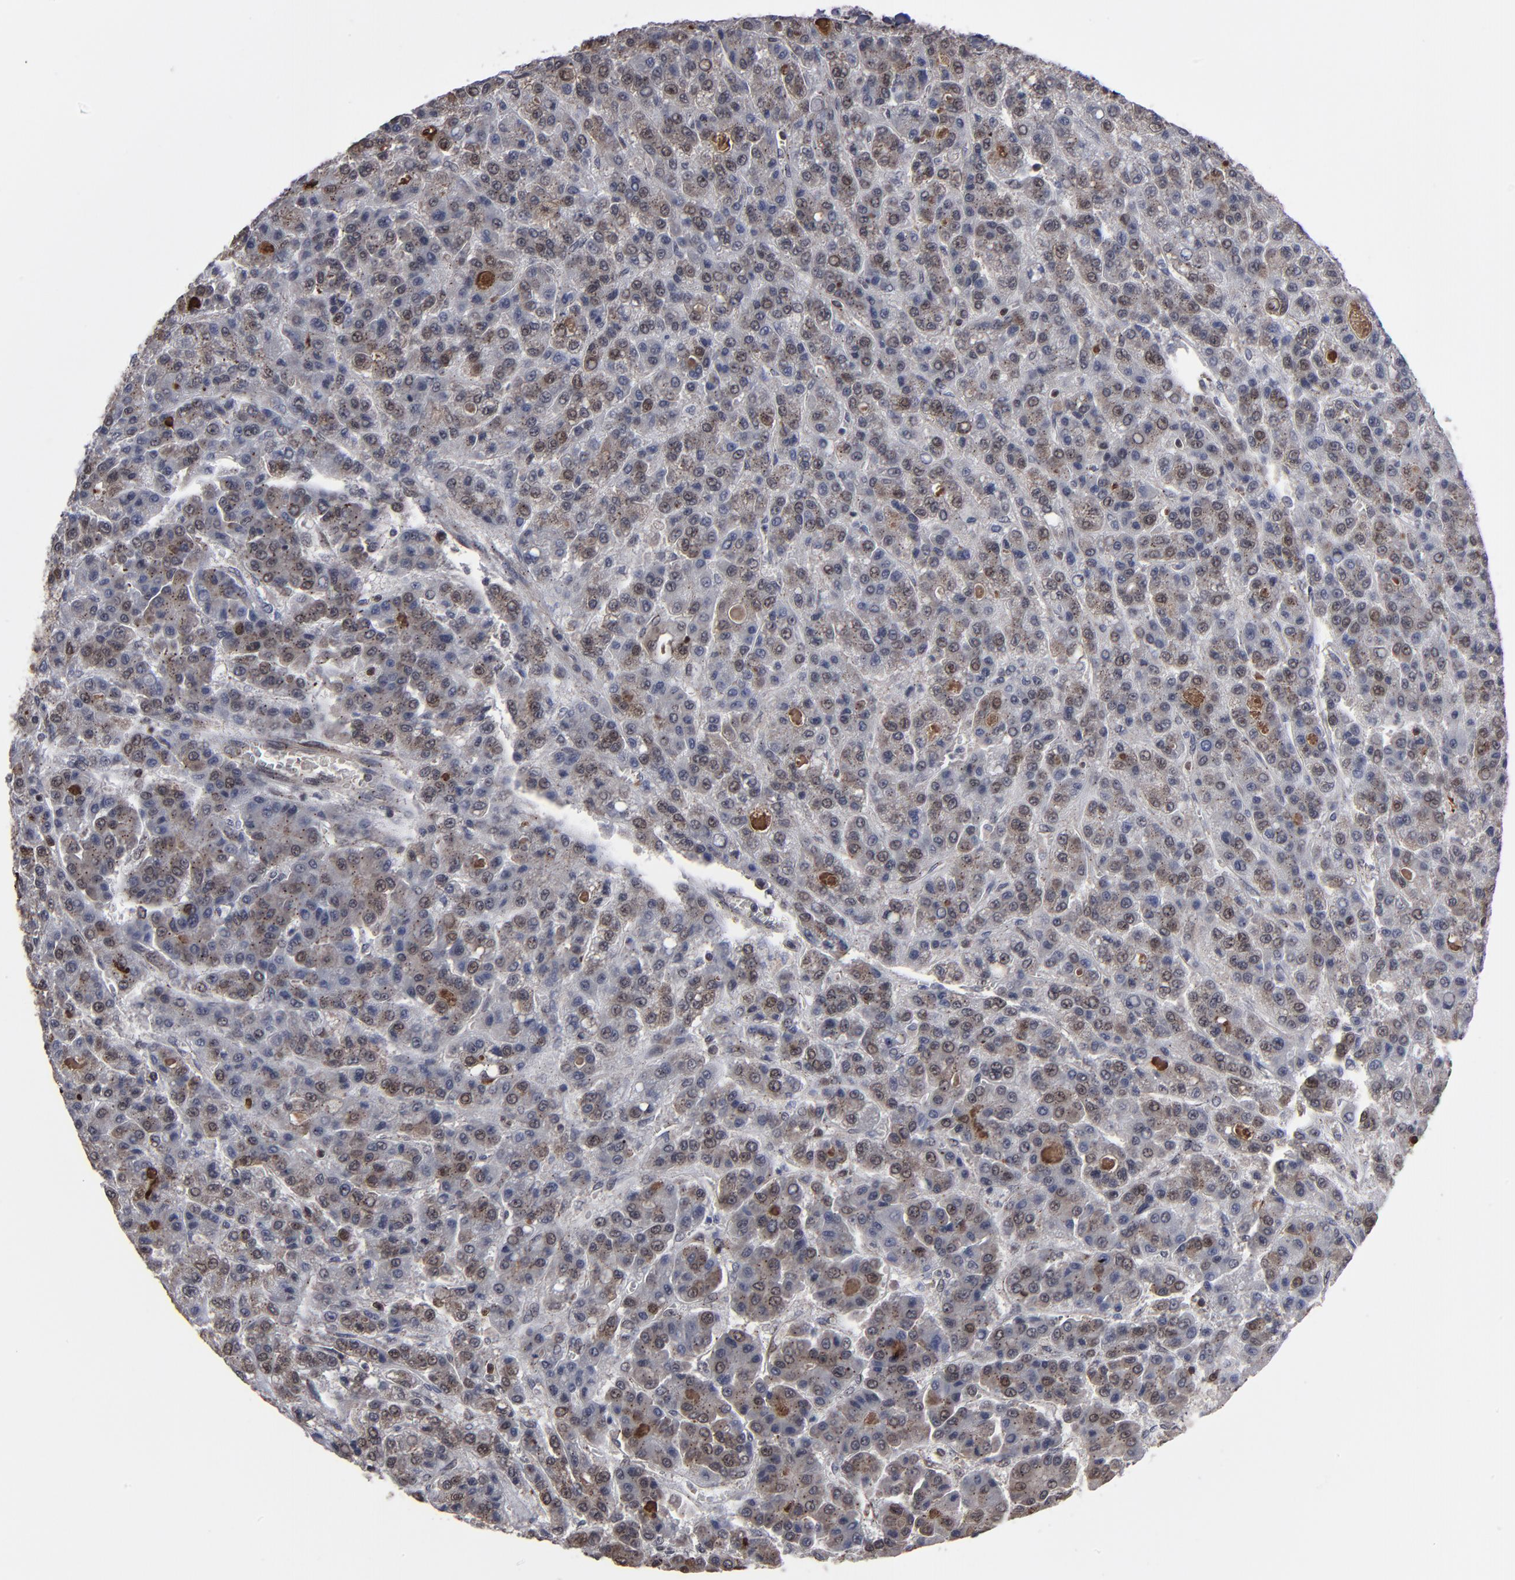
{"staining": {"intensity": "weak", "quantity": ">75%", "location": "cytoplasmic/membranous,nuclear"}, "tissue": "liver cancer", "cell_type": "Tumor cells", "image_type": "cancer", "snomed": [{"axis": "morphology", "description": "Carcinoma, Hepatocellular, NOS"}, {"axis": "topography", "description": "Liver"}], "caption": "Tumor cells show low levels of weak cytoplasmic/membranous and nuclear expression in about >75% of cells in human hepatocellular carcinoma (liver). The protein of interest is shown in brown color, while the nuclei are stained blue.", "gene": "KIAA2026", "patient": {"sex": "male", "age": 70}}